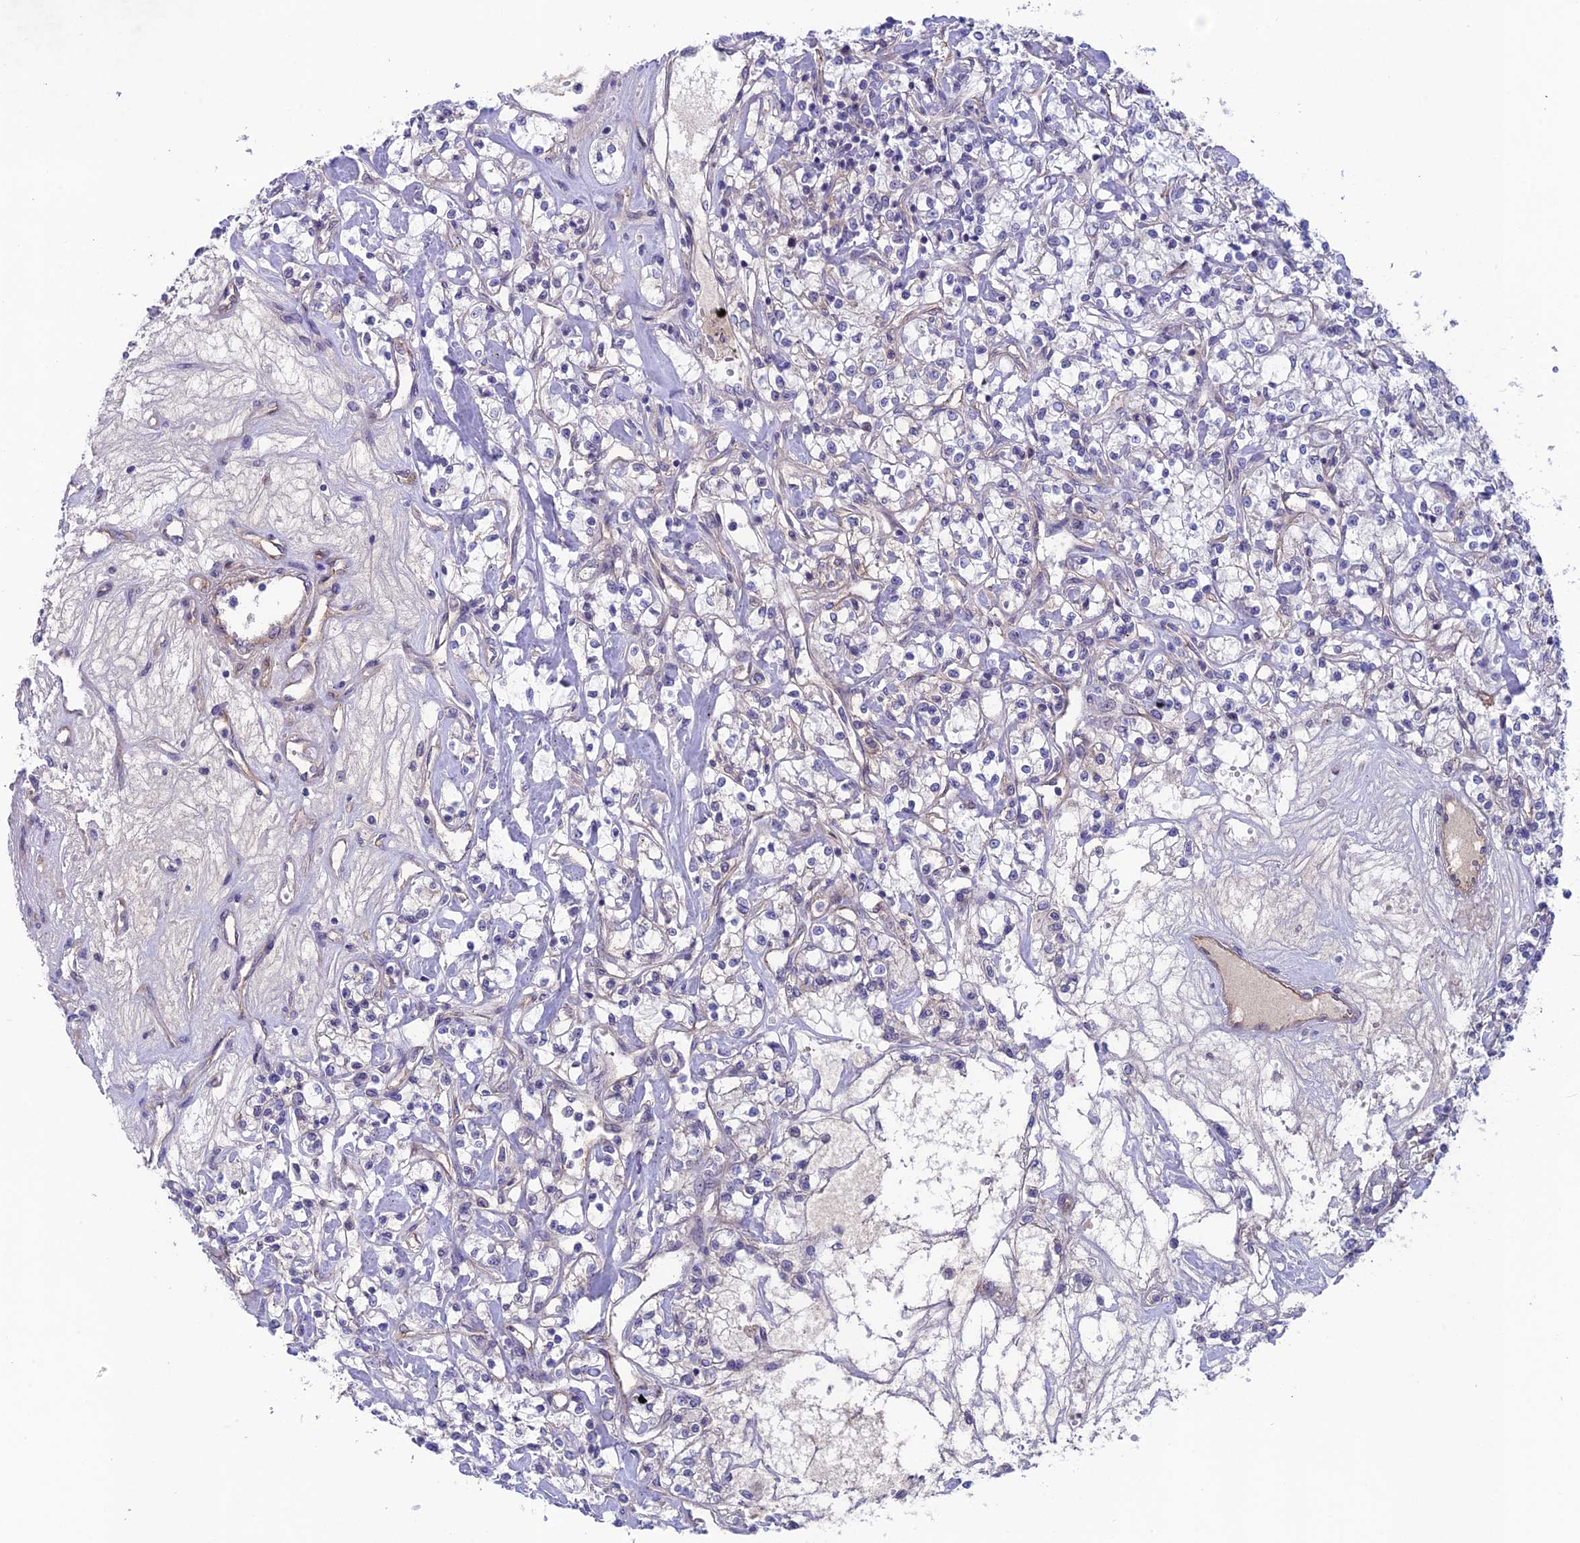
{"staining": {"intensity": "negative", "quantity": "none", "location": "none"}, "tissue": "renal cancer", "cell_type": "Tumor cells", "image_type": "cancer", "snomed": [{"axis": "morphology", "description": "Adenocarcinoma, NOS"}, {"axis": "topography", "description": "Kidney"}], "caption": "Tumor cells show no significant protein positivity in renal cancer. (DAB (3,3'-diaminobenzidine) immunohistochemistry visualized using brightfield microscopy, high magnification).", "gene": "FKBPL", "patient": {"sex": "female", "age": 59}}